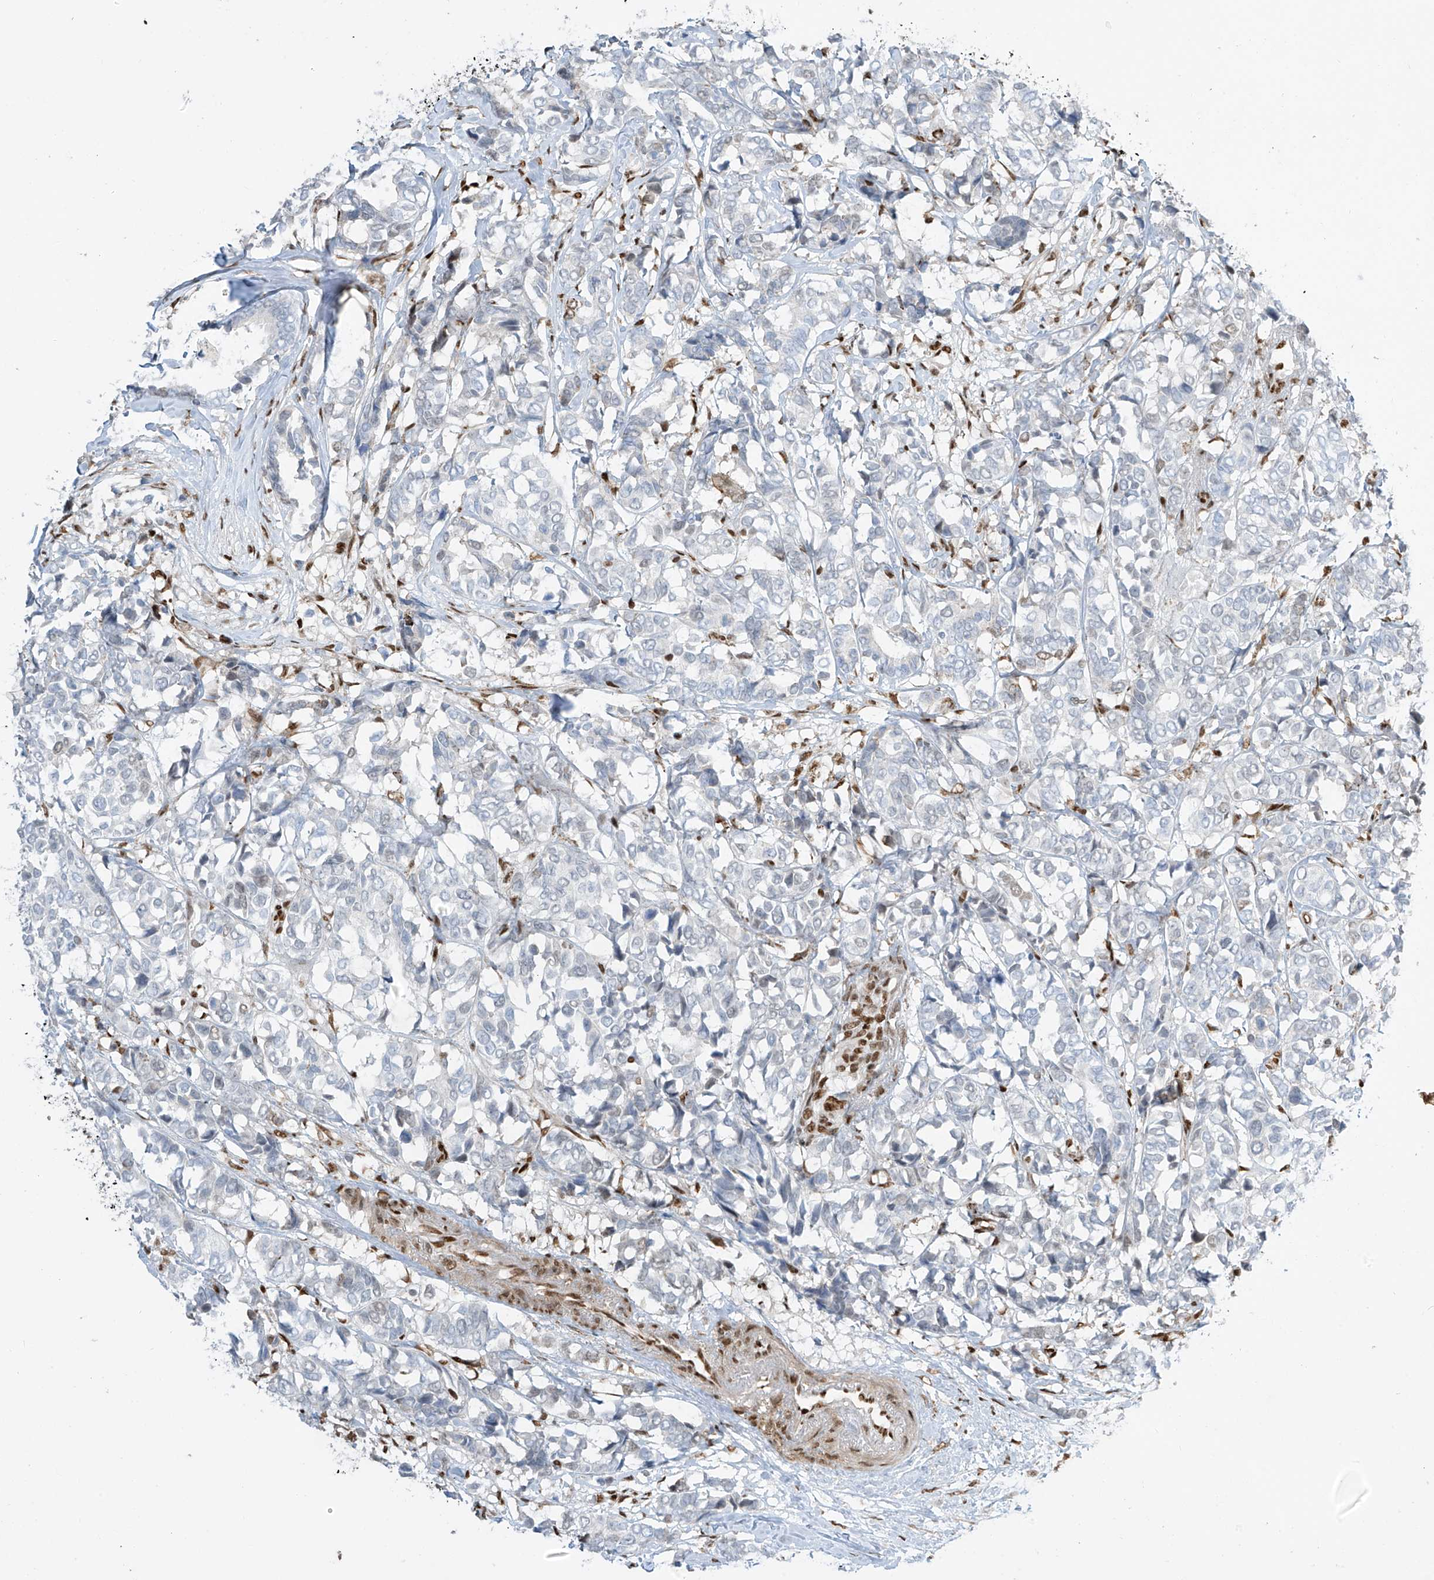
{"staining": {"intensity": "negative", "quantity": "none", "location": "none"}, "tissue": "breast cancer", "cell_type": "Tumor cells", "image_type": "cancer", "snomed": [{"axis": "morphology", "description": "Duct carcinoma"}, {"axis": "topography", "description": "Breast"}], "caption": "Immunohistochemistry of breast cancer displays no expression in tumor cells.", "gene": "PM20D2", "patient": {"sex": "female", "age": 87}}